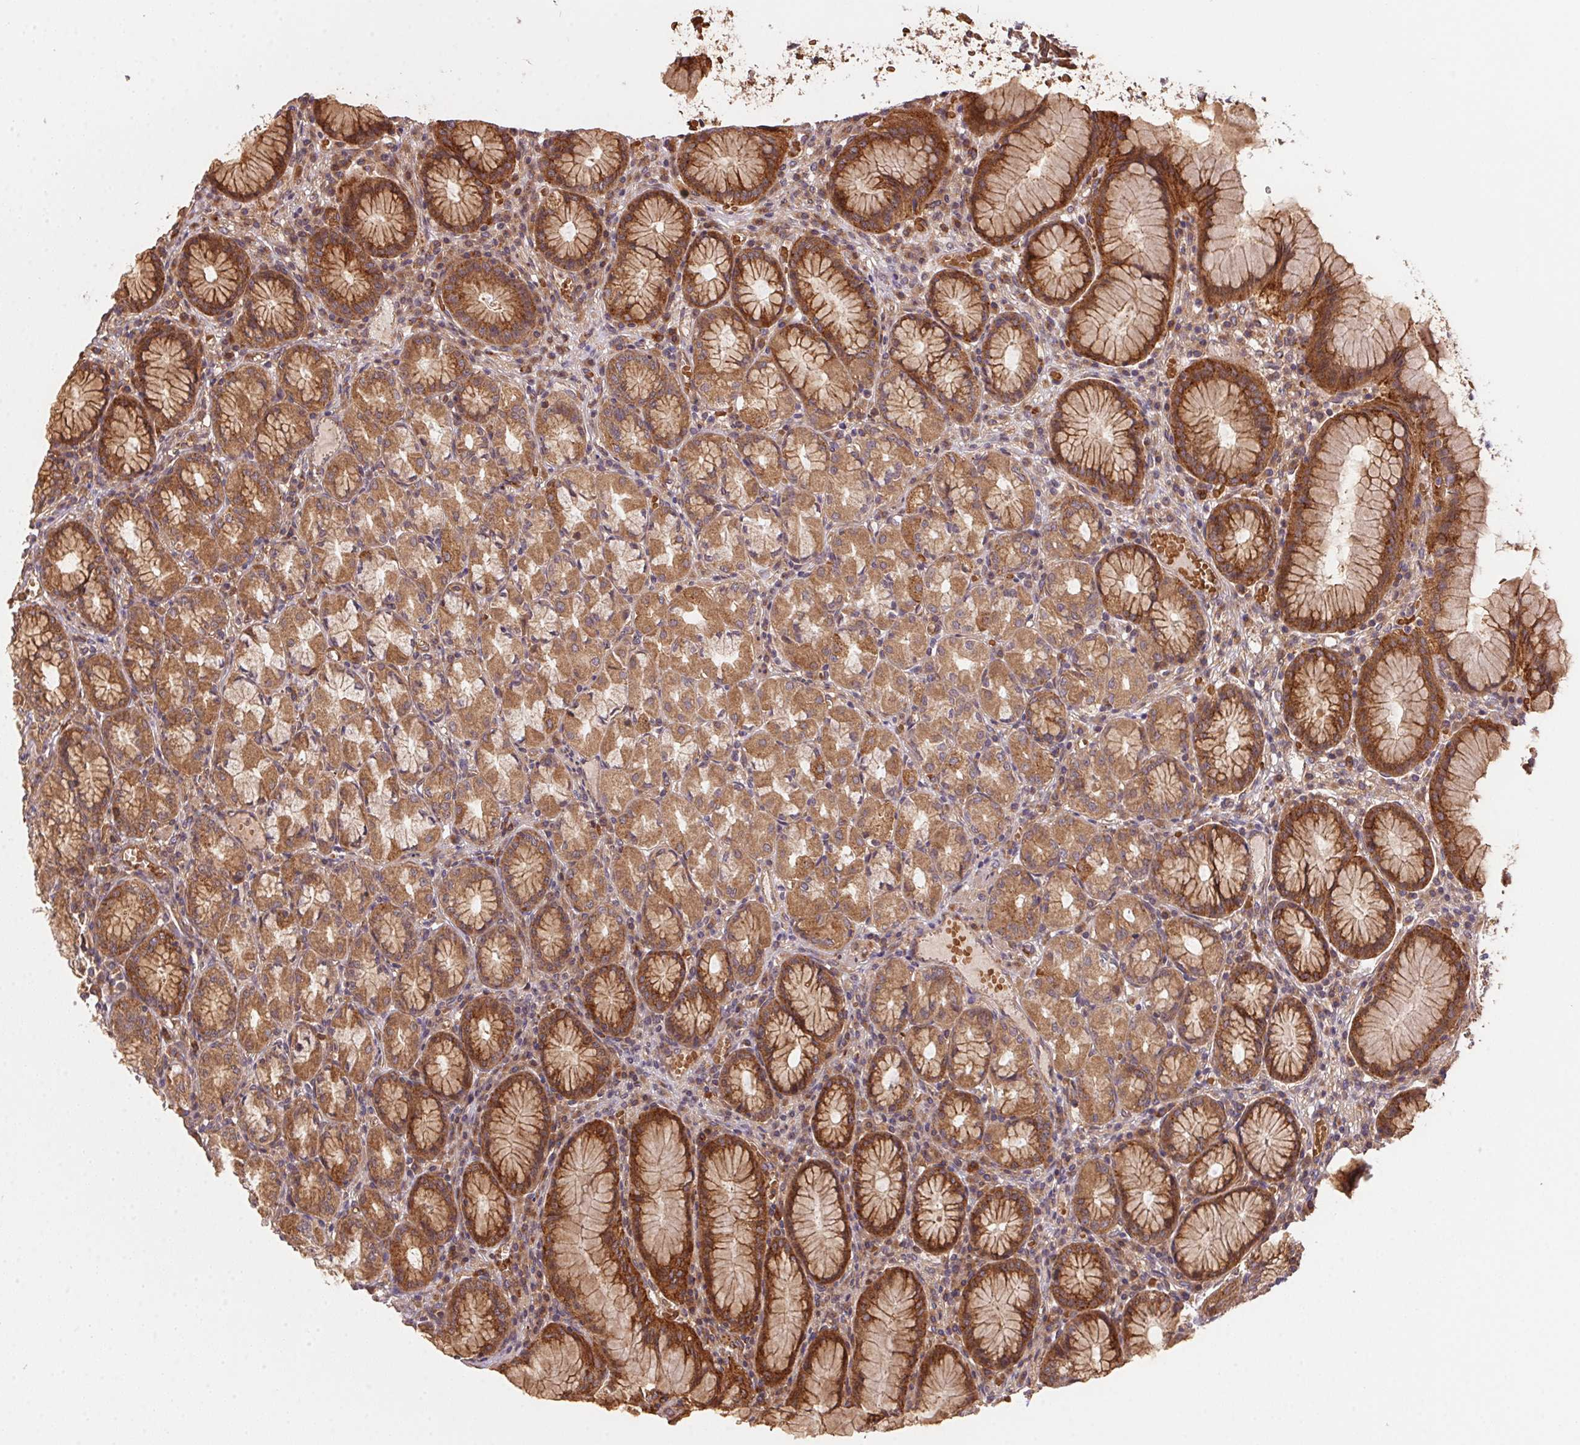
{"staining": {"intensity": "strong", "quantity": "25%-75%", "location": "cytoplasmic/membranous"}, "tissue": "stomach", "cell_type": "Glandular cells", "image_type": "normal", "snomed": [{"axis": "morphology", "description": "Normal tissue, NOS"}, {"axis": "topography", "description": "Stomach"}], "caption": "DAB (3,3'-diaminobenzidine) immunohistochemical staining of unremarkable stomach exhibits strong cytoplasmic/membranous protein staining in about 25%-75% of glandular cells. (brown staining indicates protein expression, while blue staining denotes nuclei).", "gene": "USE1", "patient": {"sex": "male", "age": 55}}